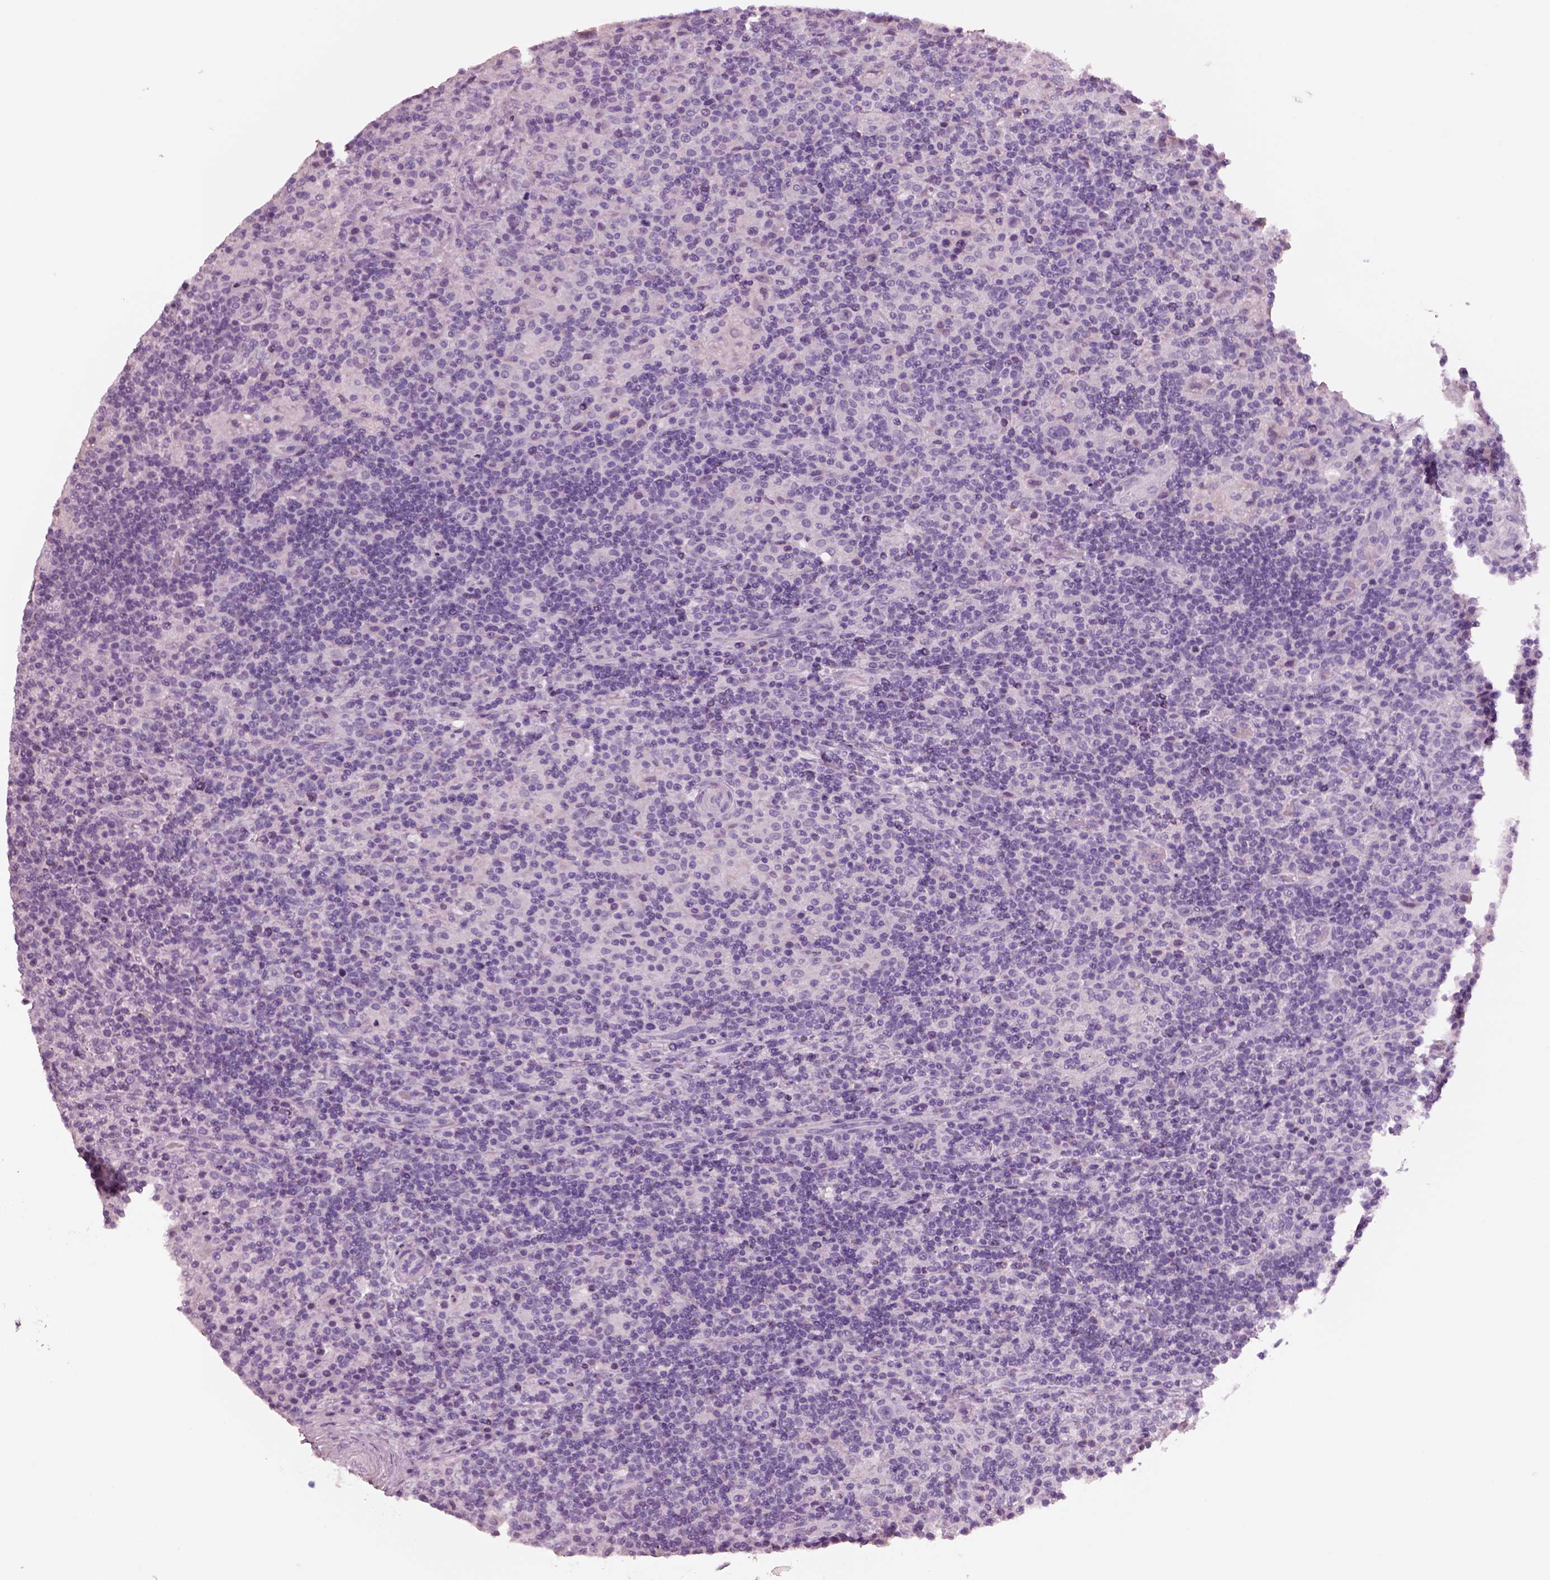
{"staining": {"intensity": "negative", "quantity": "none", "location": "none"}, "tissue": "lymphoma", "cell_type": "Tumor cells", "image_type": "cancer", "snomed": [{"axis": "morphology", "description": "Hodgkin's disease, NOS"}, {"axis": "topography", "description": "Lymph node"}], "caption": "A photomicrograph of human Hodgkin's disease is negative for staining in tumor cells. The staining was performed using DAB to visualize the protein expression in brown, while the nuclei were stained in blue with hematoxylin (Magnification: 20x).", "gene": "PNOC", "patient": {"sex": "male", "age": 70}}